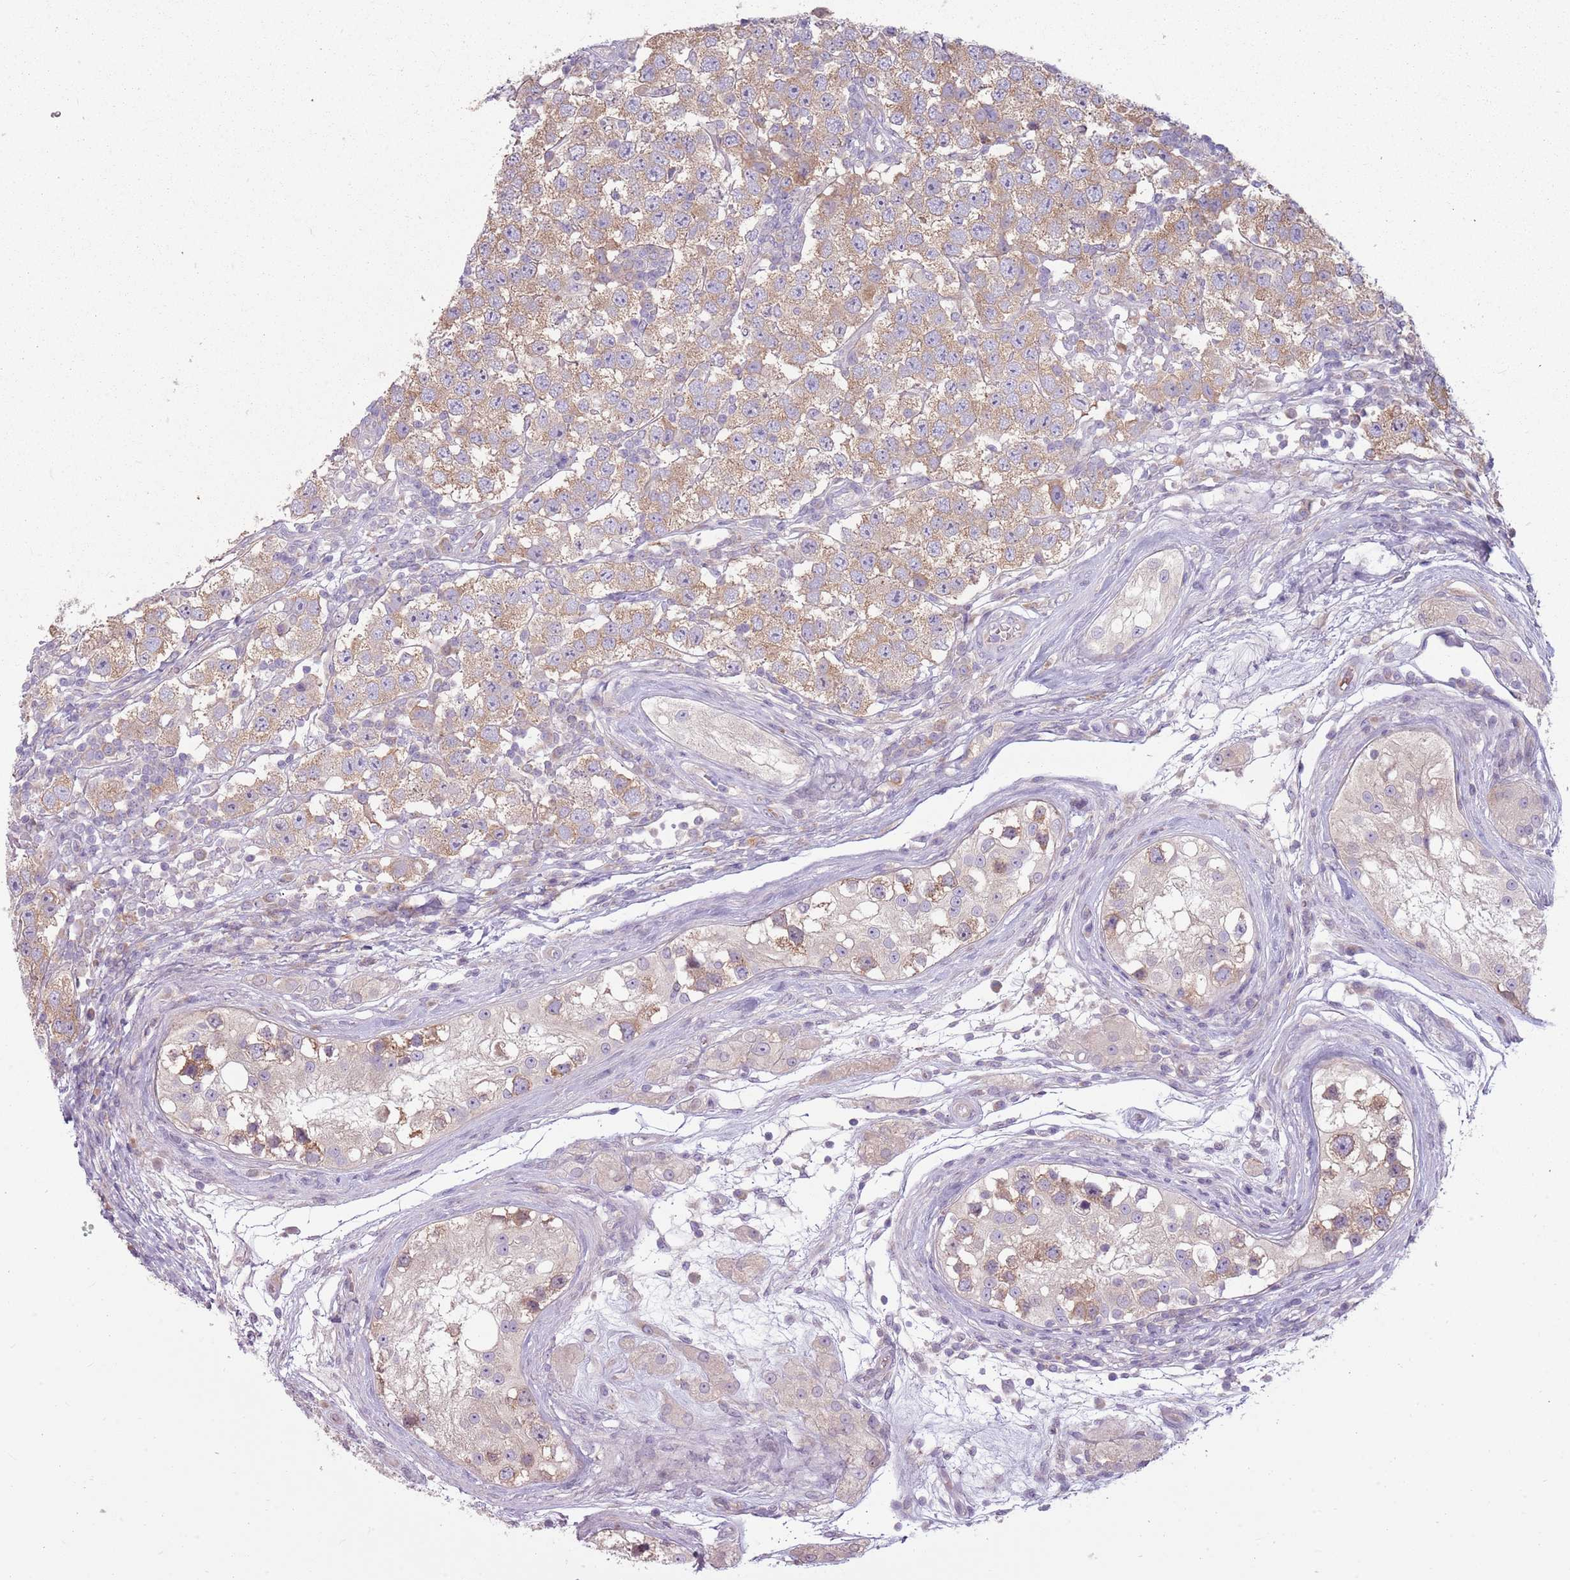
{"staining": {"intensity": "weak", "quantity": ">75%", "location": "cytoplasmic/membranous"}, "tissue": "testis cancer", "cell_type": "Tumor cells", "image_type": "cancer", "snomed": [{"axis": "morphology", "description": "Seminoma, NOS"}, {"axis": "topography", "description": "Testis"}], "caption": "Tumor cells demonstrate low levels of weak cytoplasmic/membranous expression in approximately >75% of cells in human testis cancer (seminoma).", "gene": "HSPA14", "patient": {"sex": "male", "age": 34}}